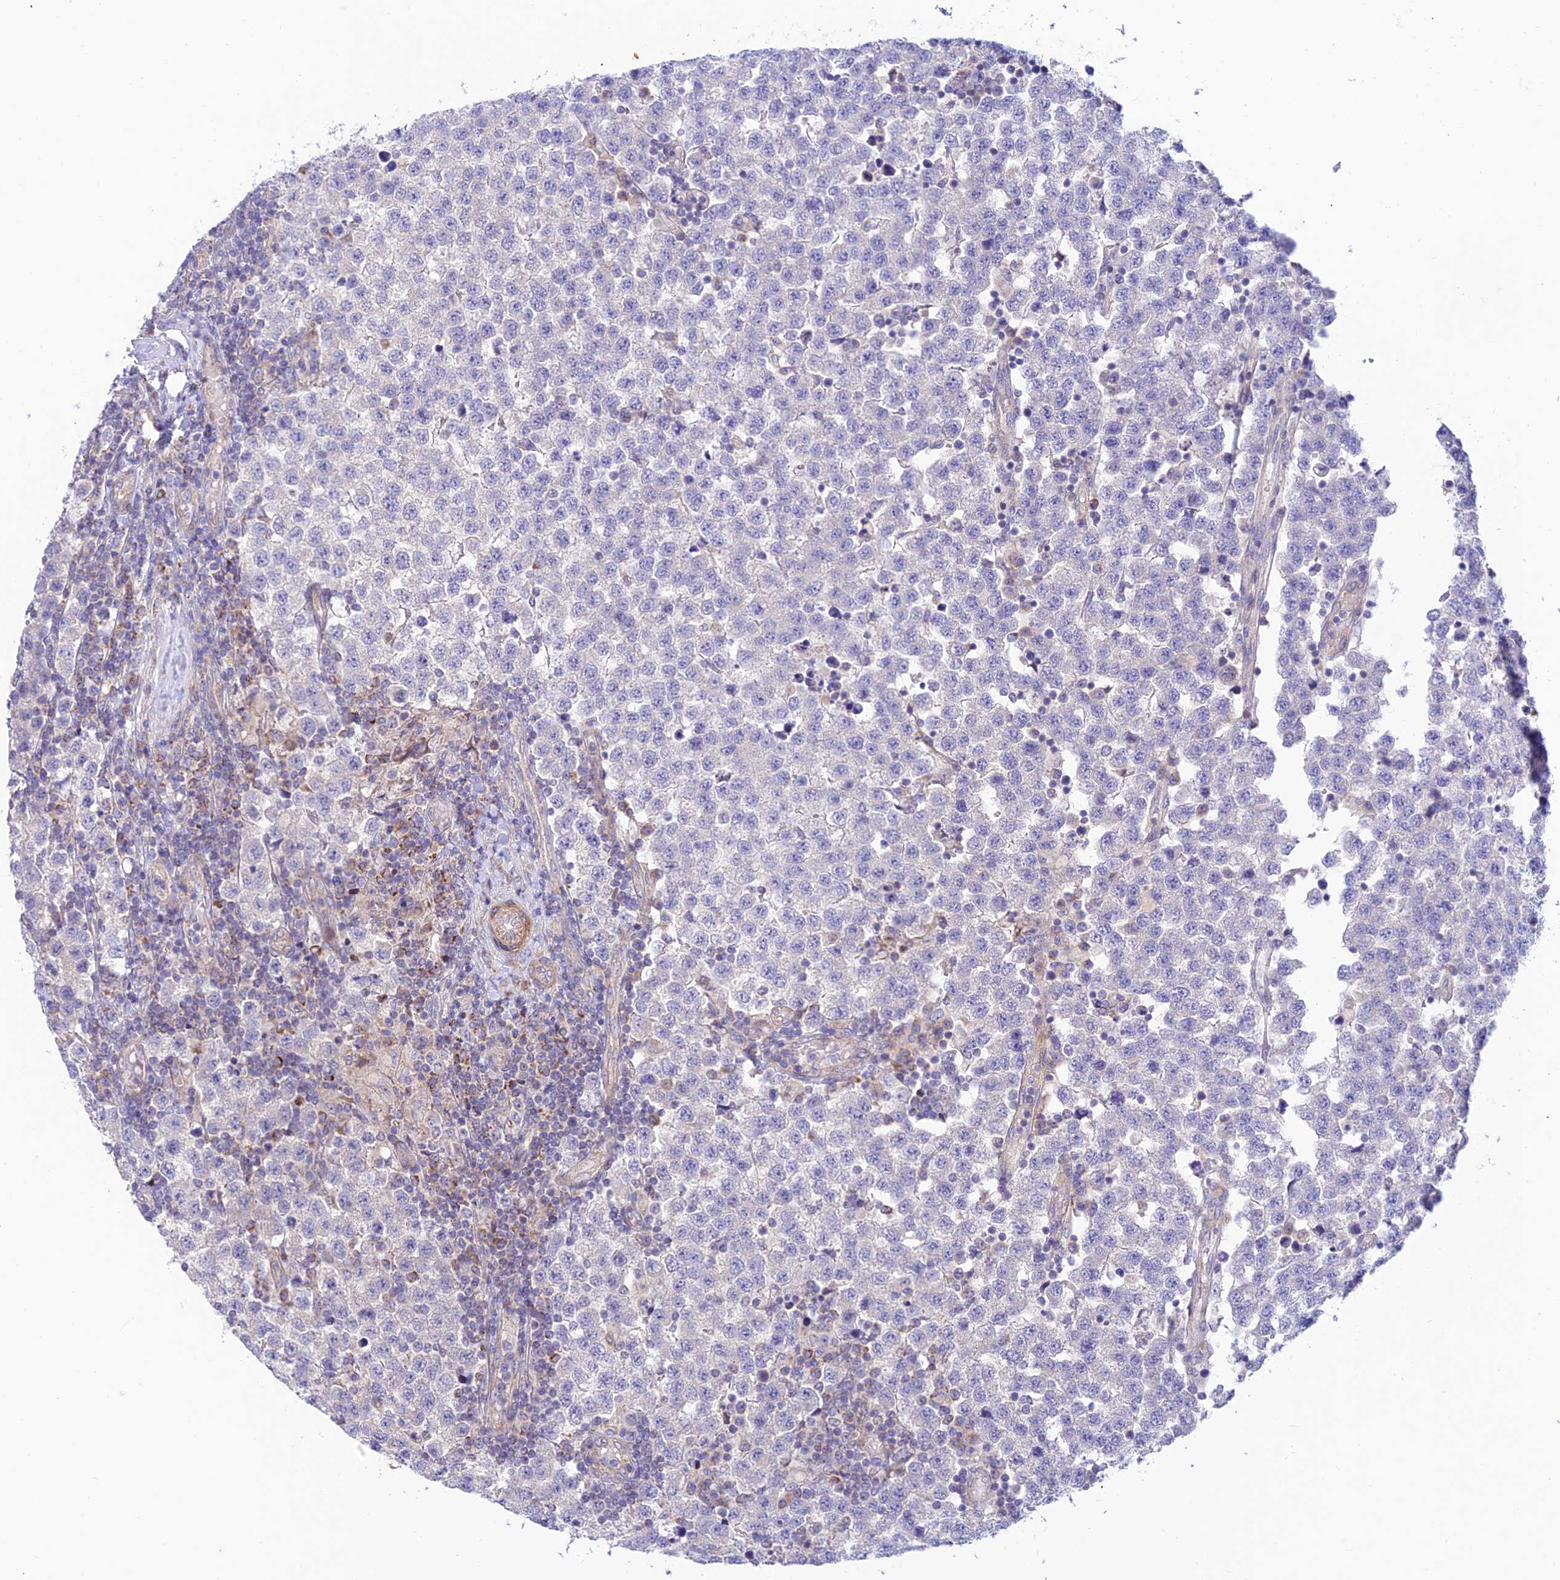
{"staining": {"intensity": "negative", "quantity": "none", "location": "none"}, "tissue": "testis cancer", "cell_type": "Tumor cells", "image_type": "cancer", "snomed": [{"axis": "morphology", "description": "Seminoma, NOS"}, {"axis": "topography", "description": "Testis"}], "caption": "This photomicrograph is of testis cancer (seminoma) stained with immunohistochemistry (IHC) to label a protein in brown with the nuclei are counter-stained blue. There is no positivity in tumor cells. (Brightfield microscopy of DAB (3,3'-diaminobenzidine) immunohistochemistry (IHC) at high magnification).", "gene": "FAM186B", "patient": {"sex": "male", "age": 34}}